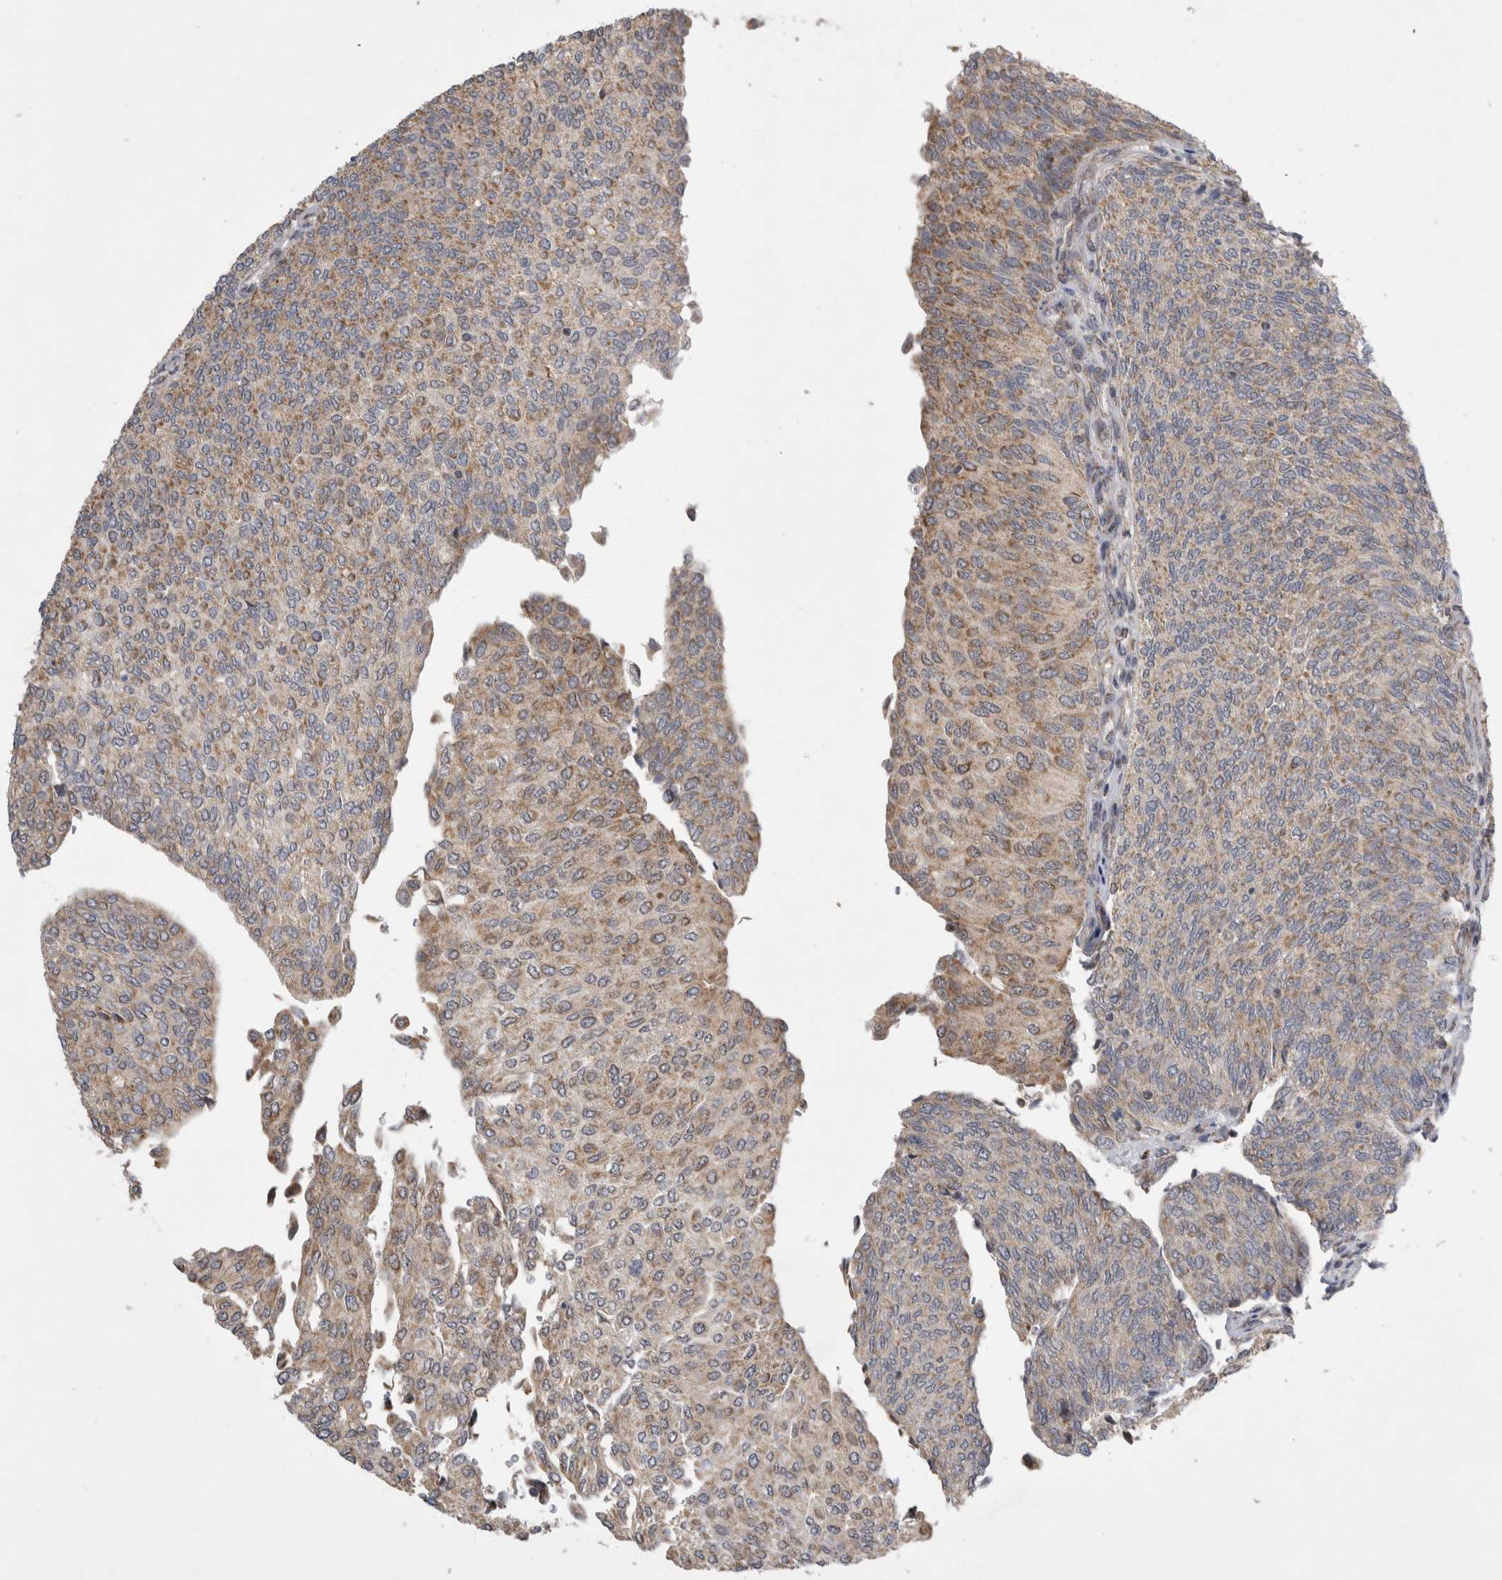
{"staining": {"intensity": "weak", "quantity": ">75%", "location": "cytoplasmic/membranous"}, "tissue": "urothelial cancer", "cell_type": "Tumor cells", "image_type": "cancer", "snomed": [{"axis": "morphology", "description": "Urothelial carcinoma, Low grade"}, {"axis": "topography", "description": "Urinary bladder"}], "caption": "Weak cytoplasmic/membranous protein positivity is present in approximately >75% of tumor cells in urothelial carcinoma (low-grade).", "gene": "KCNIP1", "patient": {"sex": "female", "age": 79}}